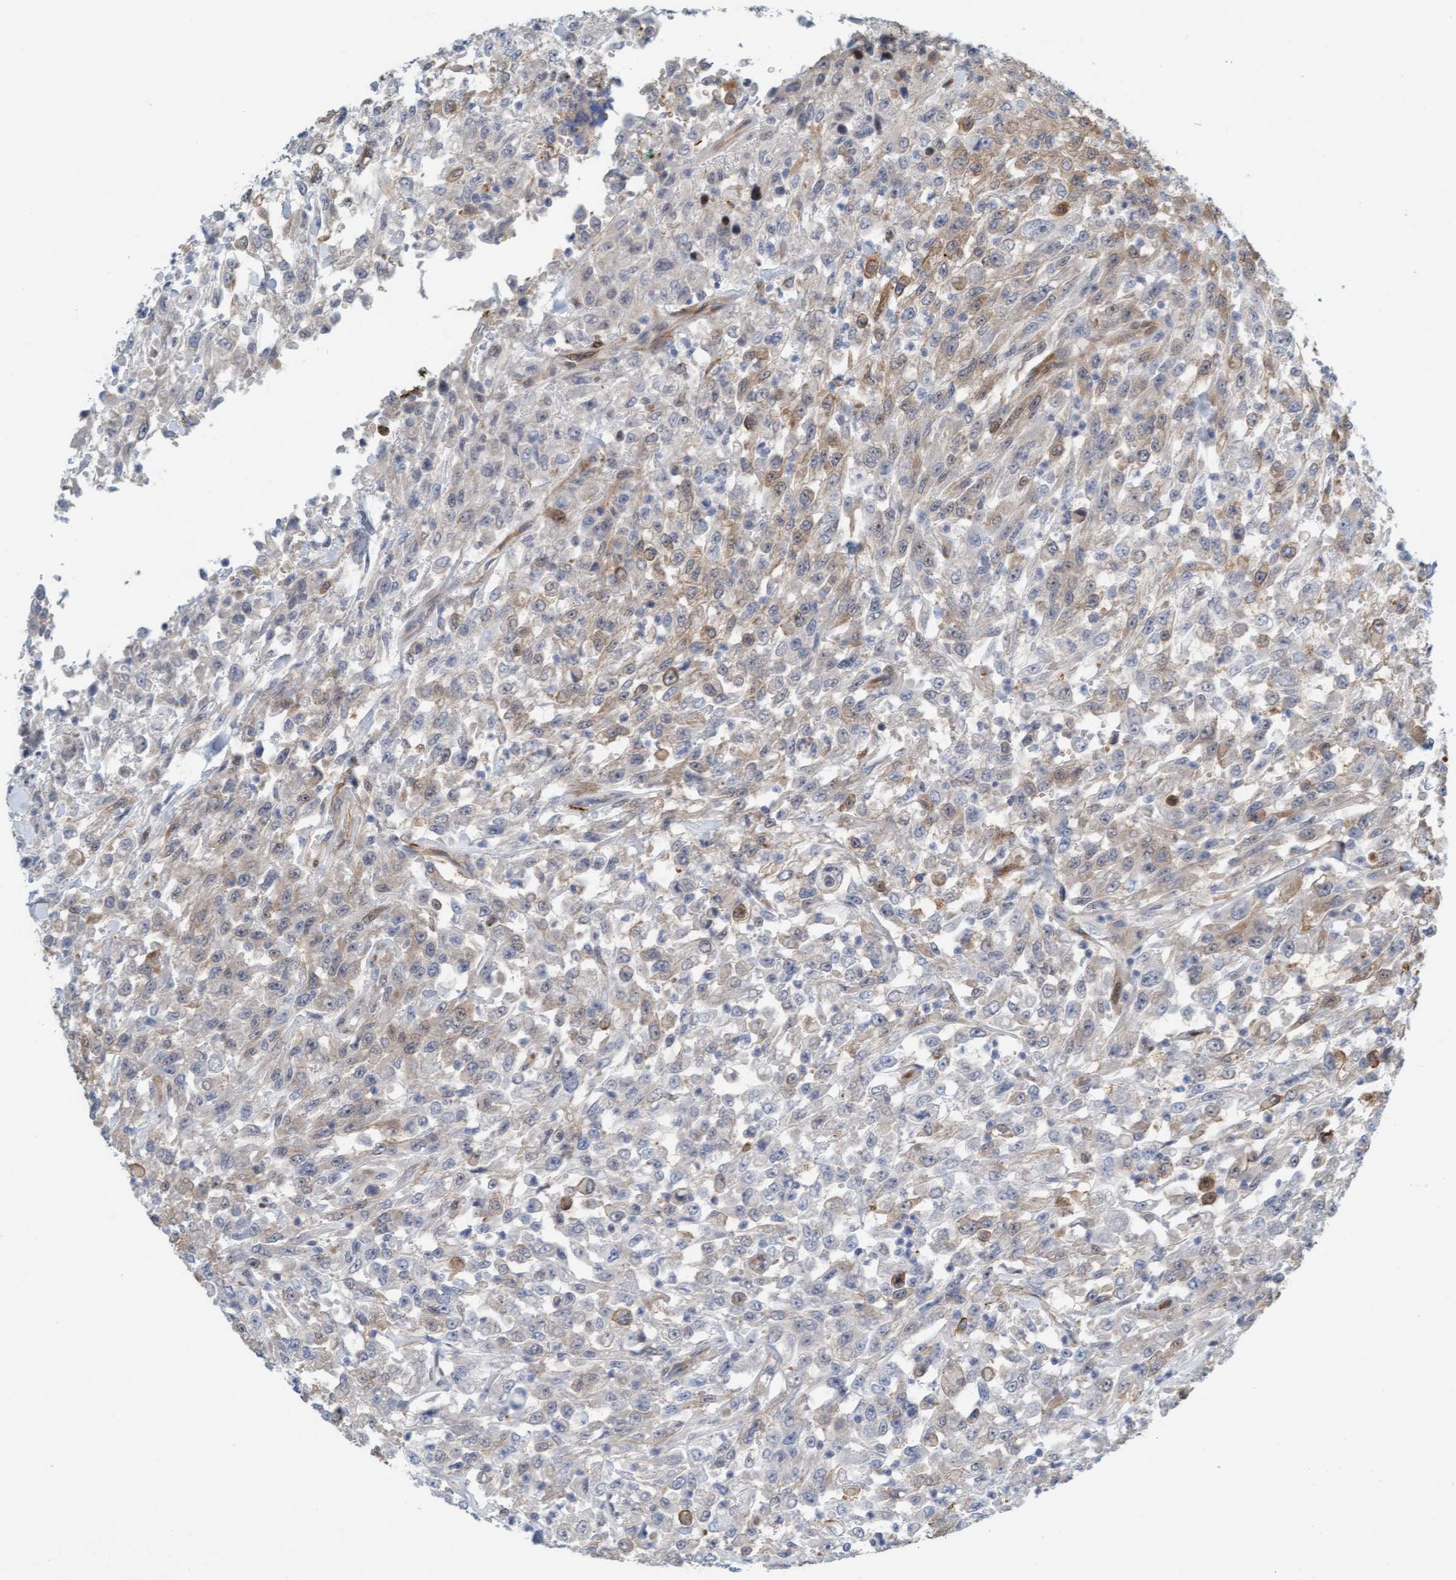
{"staining": {"intensity": "weak", "quantity": "<25%", "location": "cytoplasmic/membranous"}, "tissue": "urothelial cancer", "cell_type": "Tumor cells", "image_type": "cancer", "snomed": [{"axis": "morphology", "description": "Urothelial carcinoma, High grade"}, {"axis": "topography", "description": "Urinary bladder"}], "caption": "Immunohistochemical staining of urothelial cancer displays no significant positivity in tumor cells. (DAB immunohistochemistry (IHC) with hematoxylin counter stain).", "gene": "EIF4EBP1", "patient": {"sex": "male", "age": 46}}